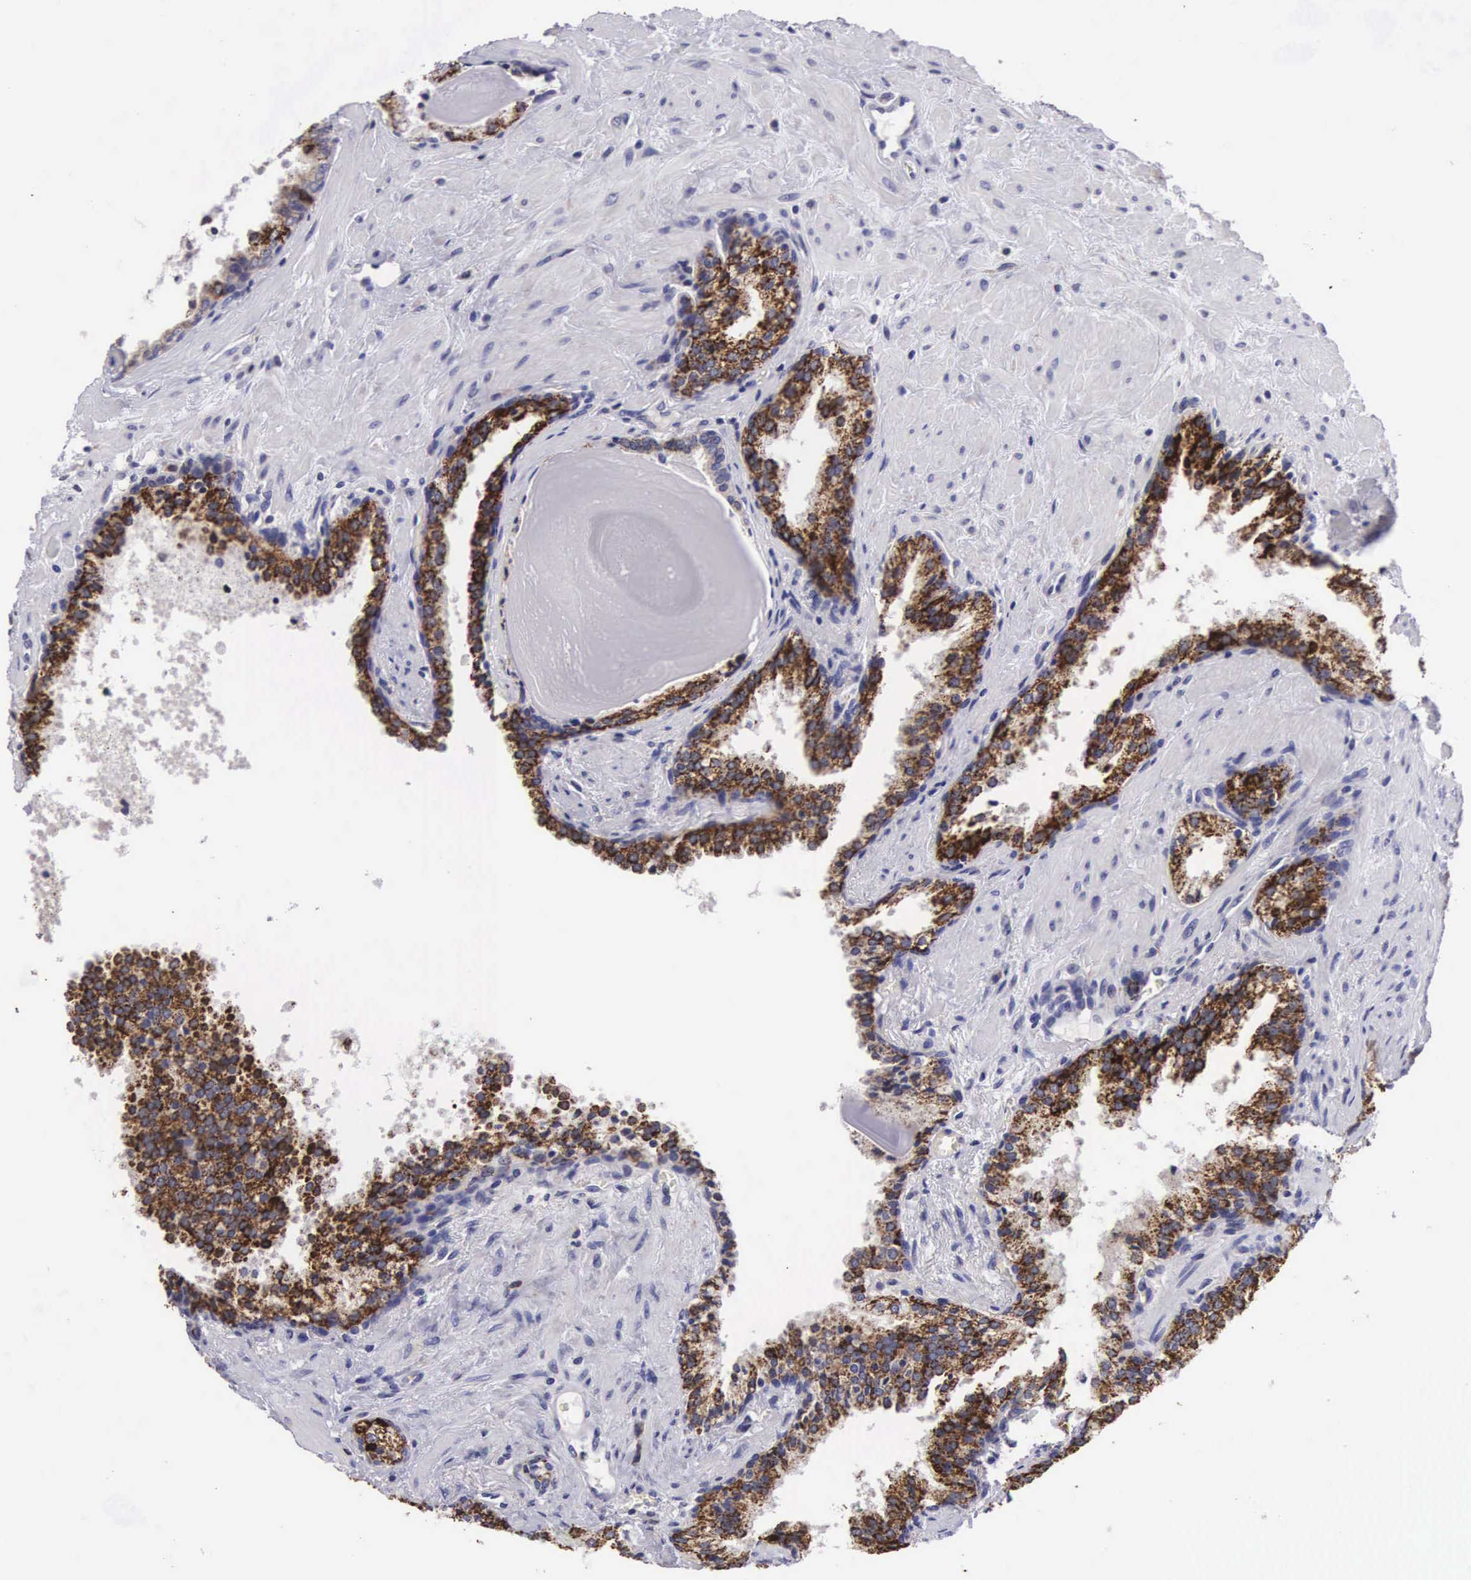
{"staining": {"intensity": "strong", "quantity": ">75%", "location": "cytoplasmic/membranous"}, "tissue": "prostate cancer", "cell_type": "Tumor cells", "image_type": "cancer", "snomed": [{"axis": "morphology", "description": "Adenocarcinoma, Medium grade"}, {"axis": "topography", "description": "Prostate"}], "caption": "Protein expression analysis of prostate adenocarcinoma (medium-grade) shows strong cytoplasmic/membranous staining in approximately >75% of tumor cells. (DAB (3,3'-diaminobenzidine) IHC with brightfield microscopy, high magnification).", "gene": "ARG2", "patient": {"sex": "male", "age": 70}}